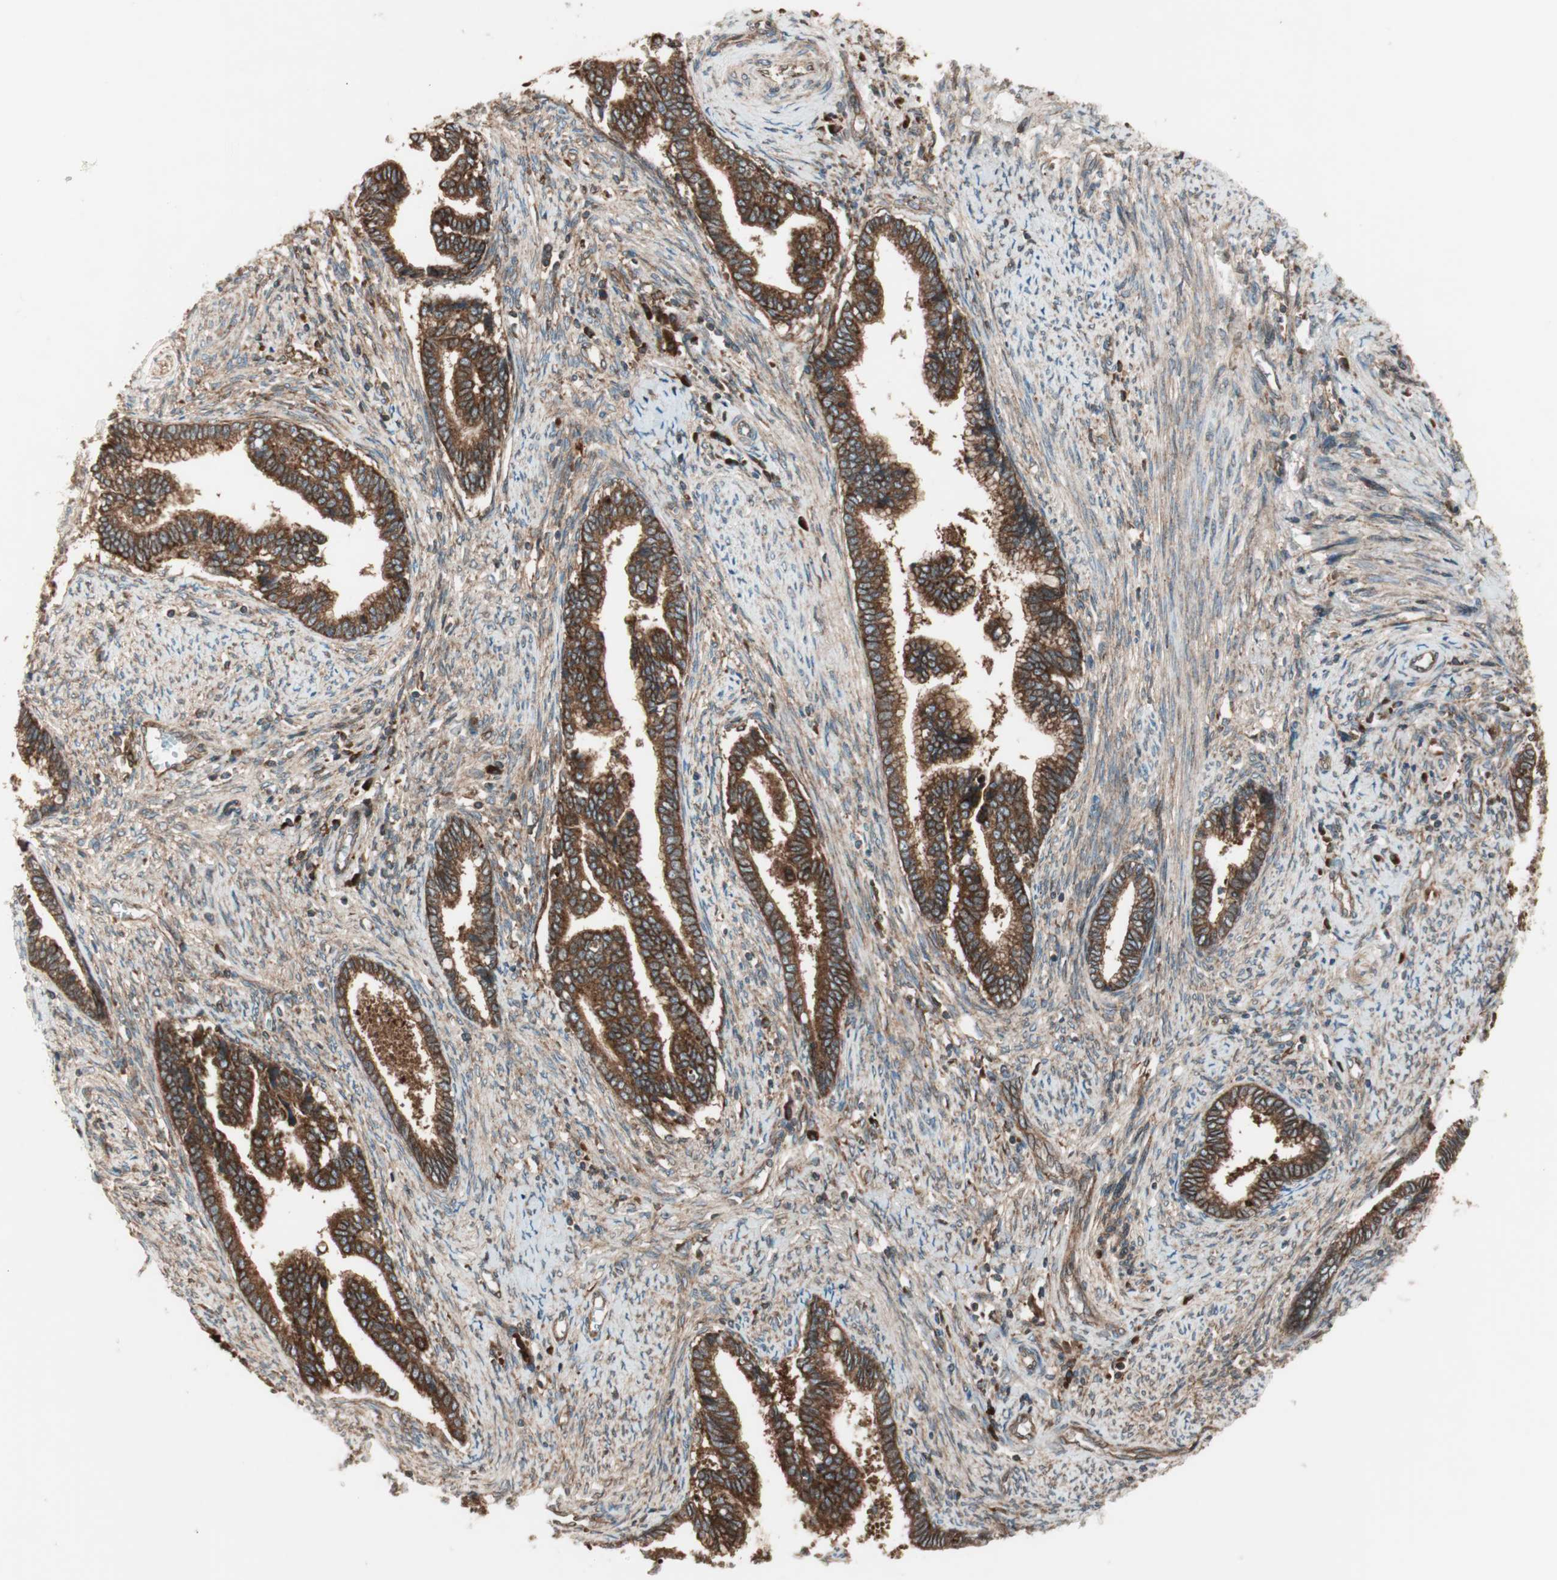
{"staining": {"intensity": "strong", "quantity": ">75%", "location": "cytoplasmic/membranous"}, "tissue": "cervical cancer", "cell_type": "Tumor cells", "image_type": "cancer", "snomed": [{"axis": "morphology", "description": "Adenocarcinoma, NOS"}, {"axis": "topography", "description": "Cervix"}], "caption": "Immunohistochemical staining of human cervical adenocarcinoma demonstrates high levels of strong cytoplasmic/membranous expression in approximately >75% of tumor cells.", "gene": "RAB5A", "patient": {"sex": "female", "age": 44}}